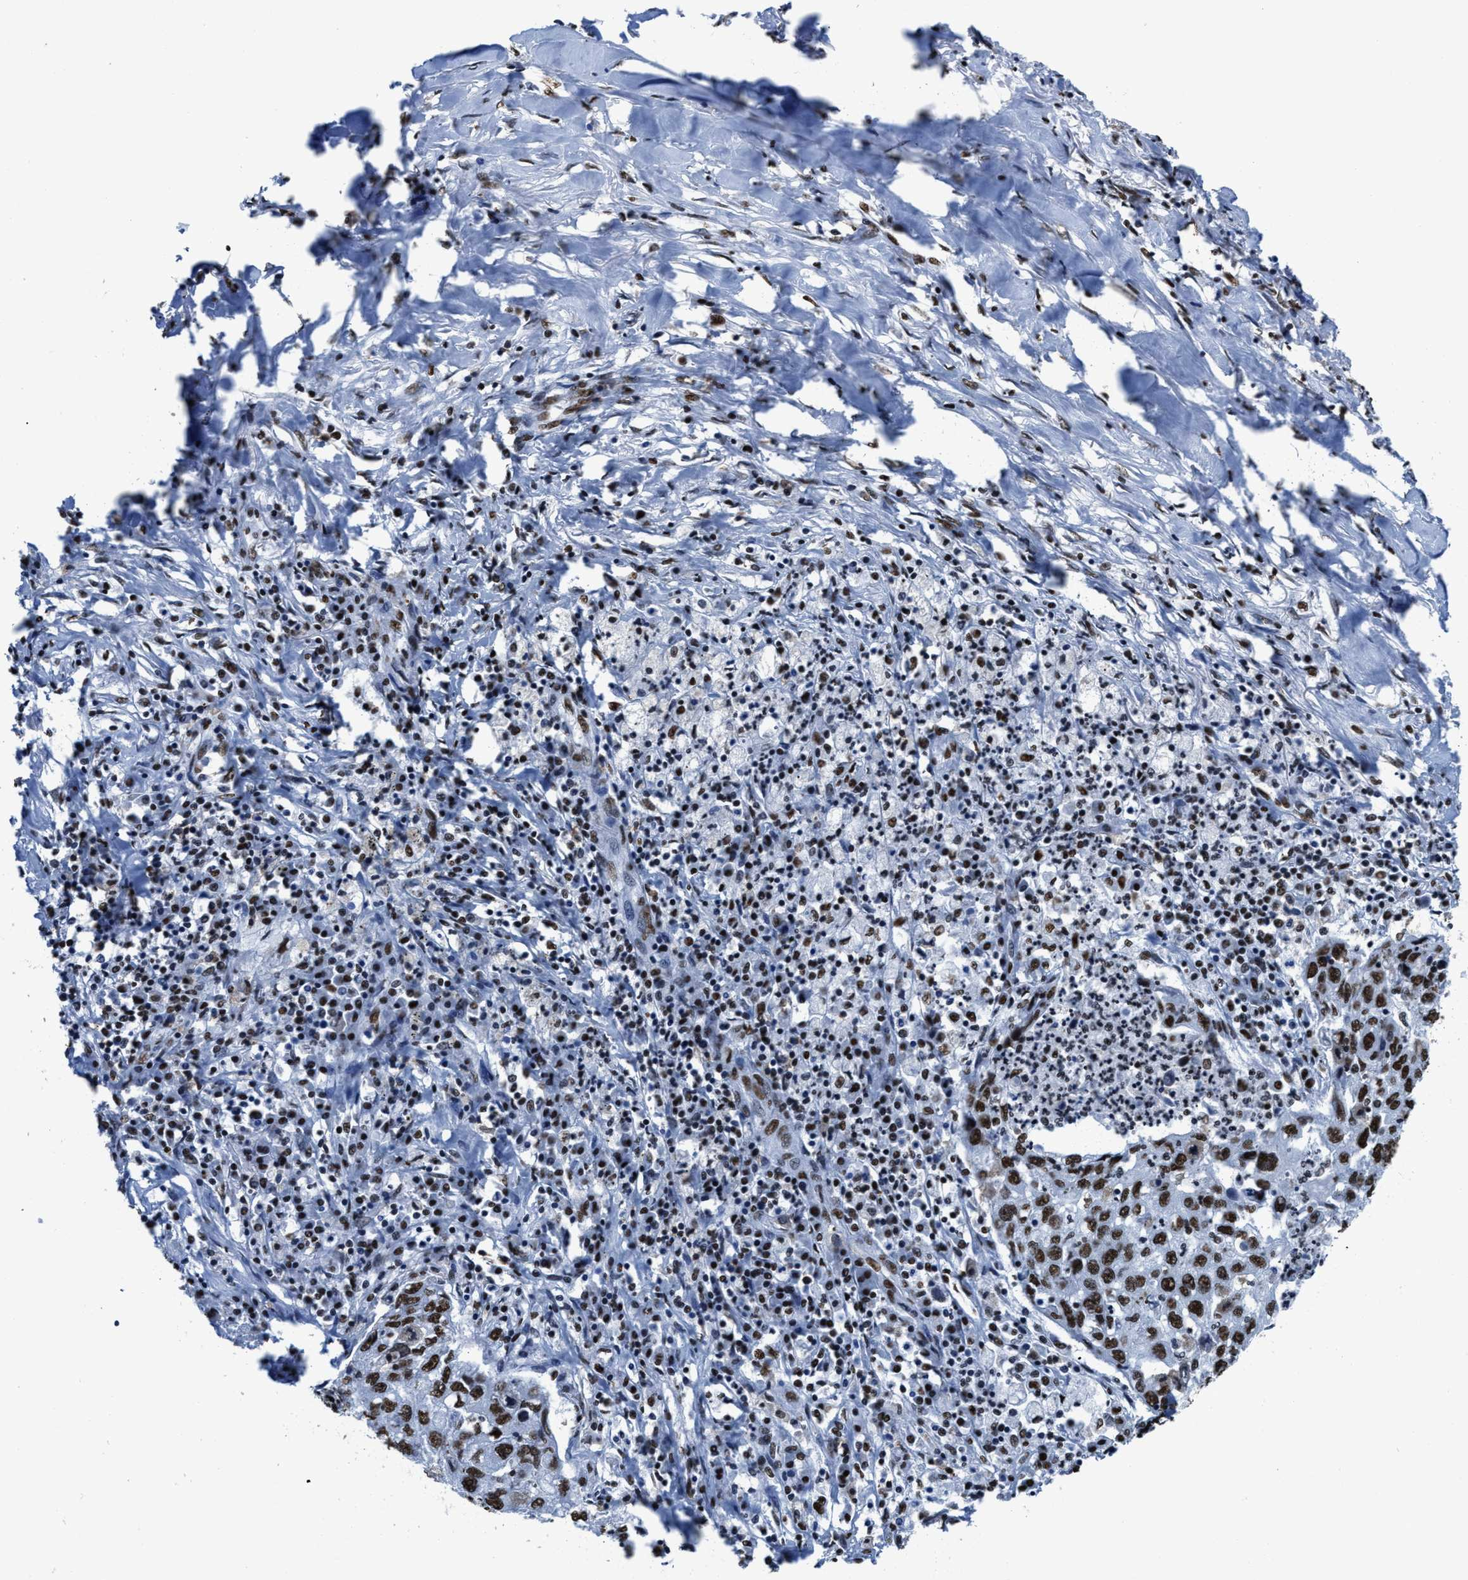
{"staining": {"intensity": "strong", "quantity": ">75%", "location": "nuclear"}, "tissue": "lung cancer", "cell_type": "Tumor cells", "image_type": "cancer", "snomed": [{"axis": "morphology", "description": "Squamous cell carcinoma, NOS"}, {"axis": "topography", "description": "Lung"}], "caption": "Approximately >75% of tumor cells in lung squamous cell carcinoma display strong nuclear protein staining as visualized by brown immunohistochemical staining.", "gene": "SMARCC2", "patient": {"sex": "female", "age": 63}}